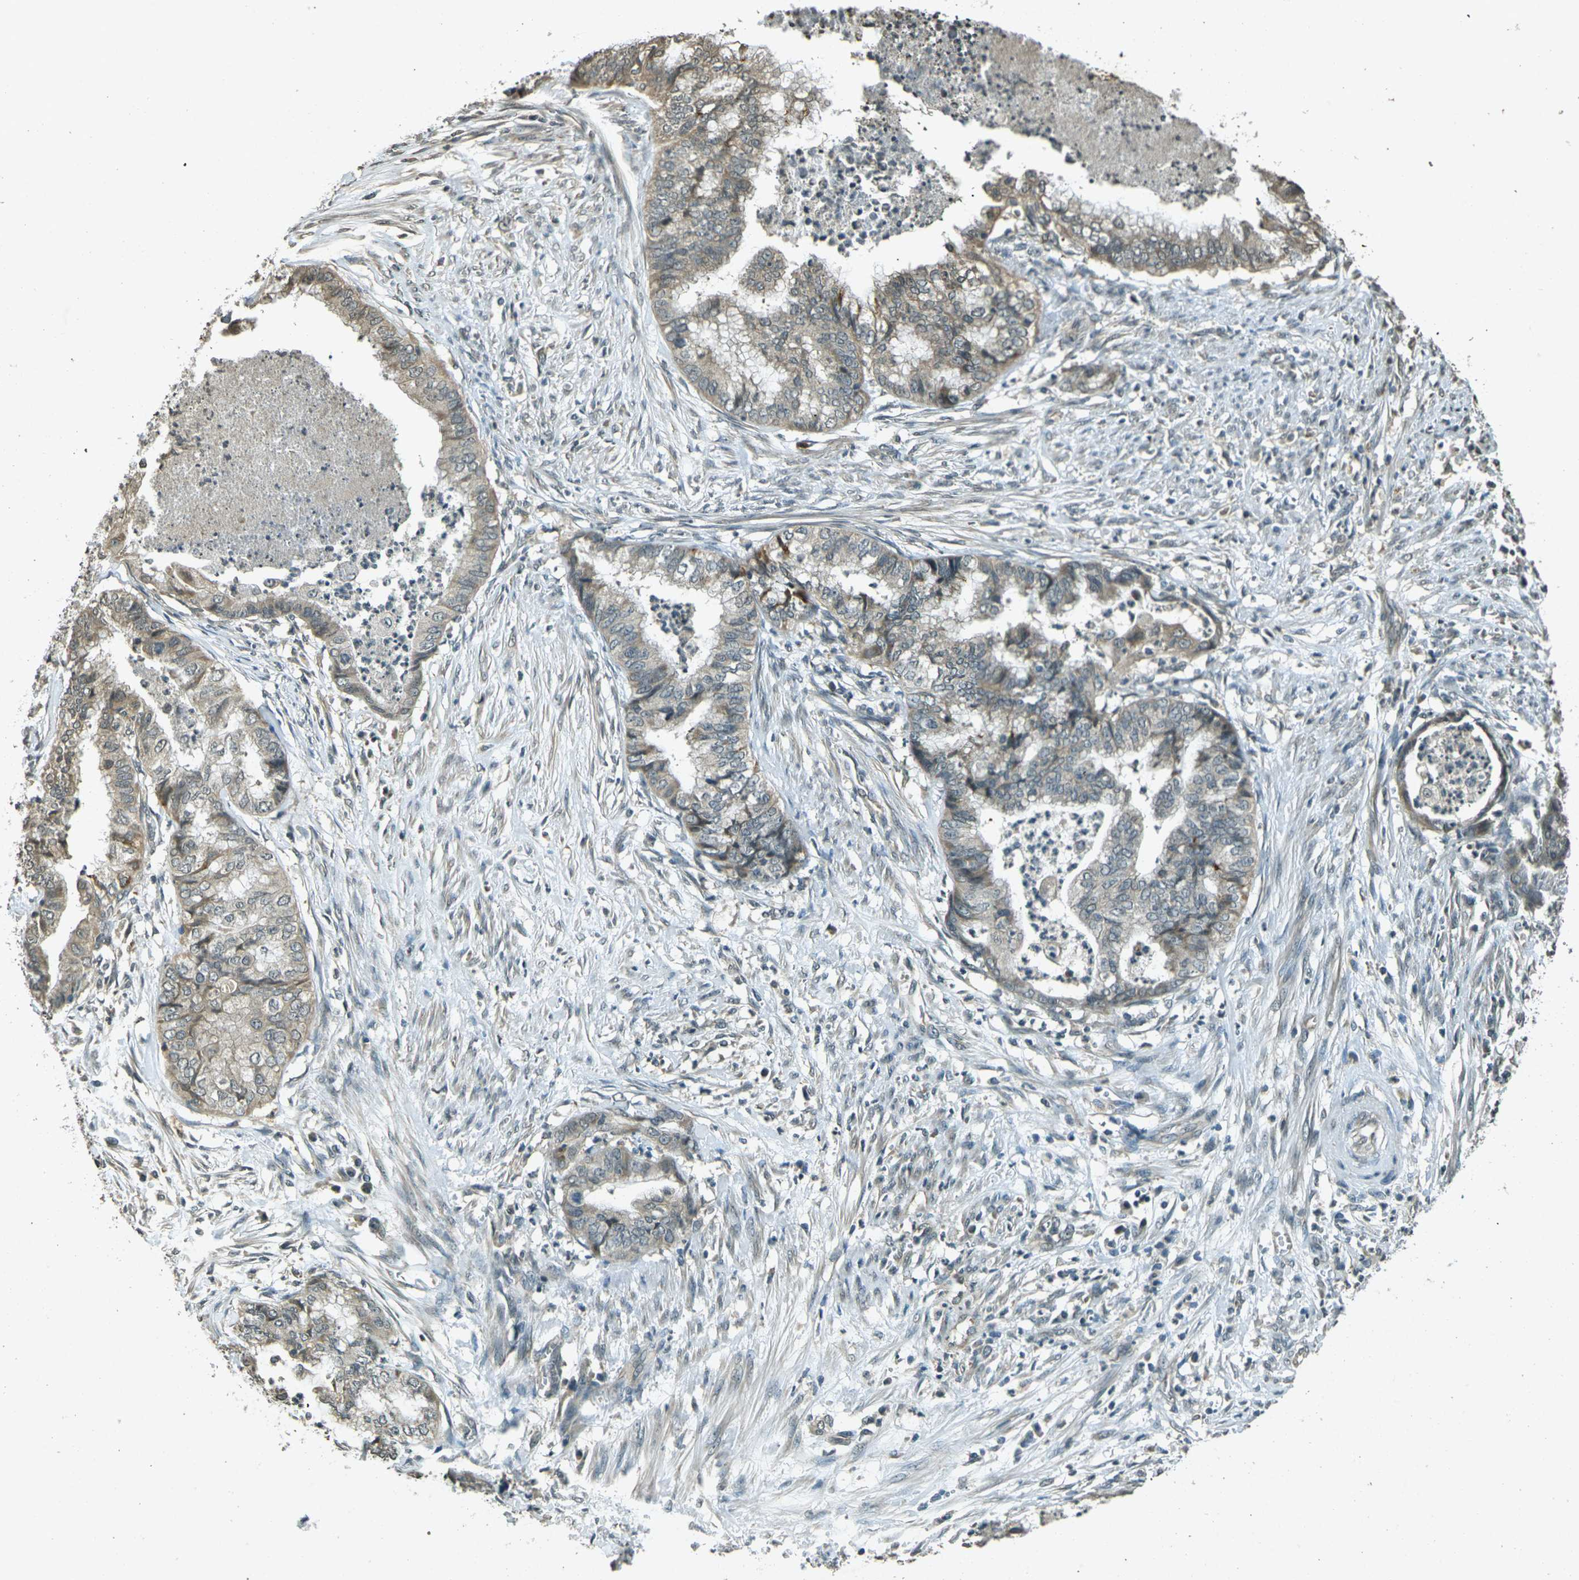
{"staining": {"intensity": "weak", "quantity": ">75%", "location": "cytoplasmic/membranous"}, "tissue": "endometrial cancer", "cell_type": "Tumor cells", "image_type": "cancer", "snomed": [{"axis": "morphology", "description": "Necrosis, NOS"}, {"axis": "morphology", "description": "Adenocarcinoma, NOS"}, {"axis": "topography", "description": "Endometrium"}], "caption": "Approximately >75% of tumor cells in endometrial cancer display weak cytoplasmic/membranous protein staining as visualized by brown immunohistochemical staining.", "gene": "PDE2A", "patient": {"sex": "female", "age": 79}}